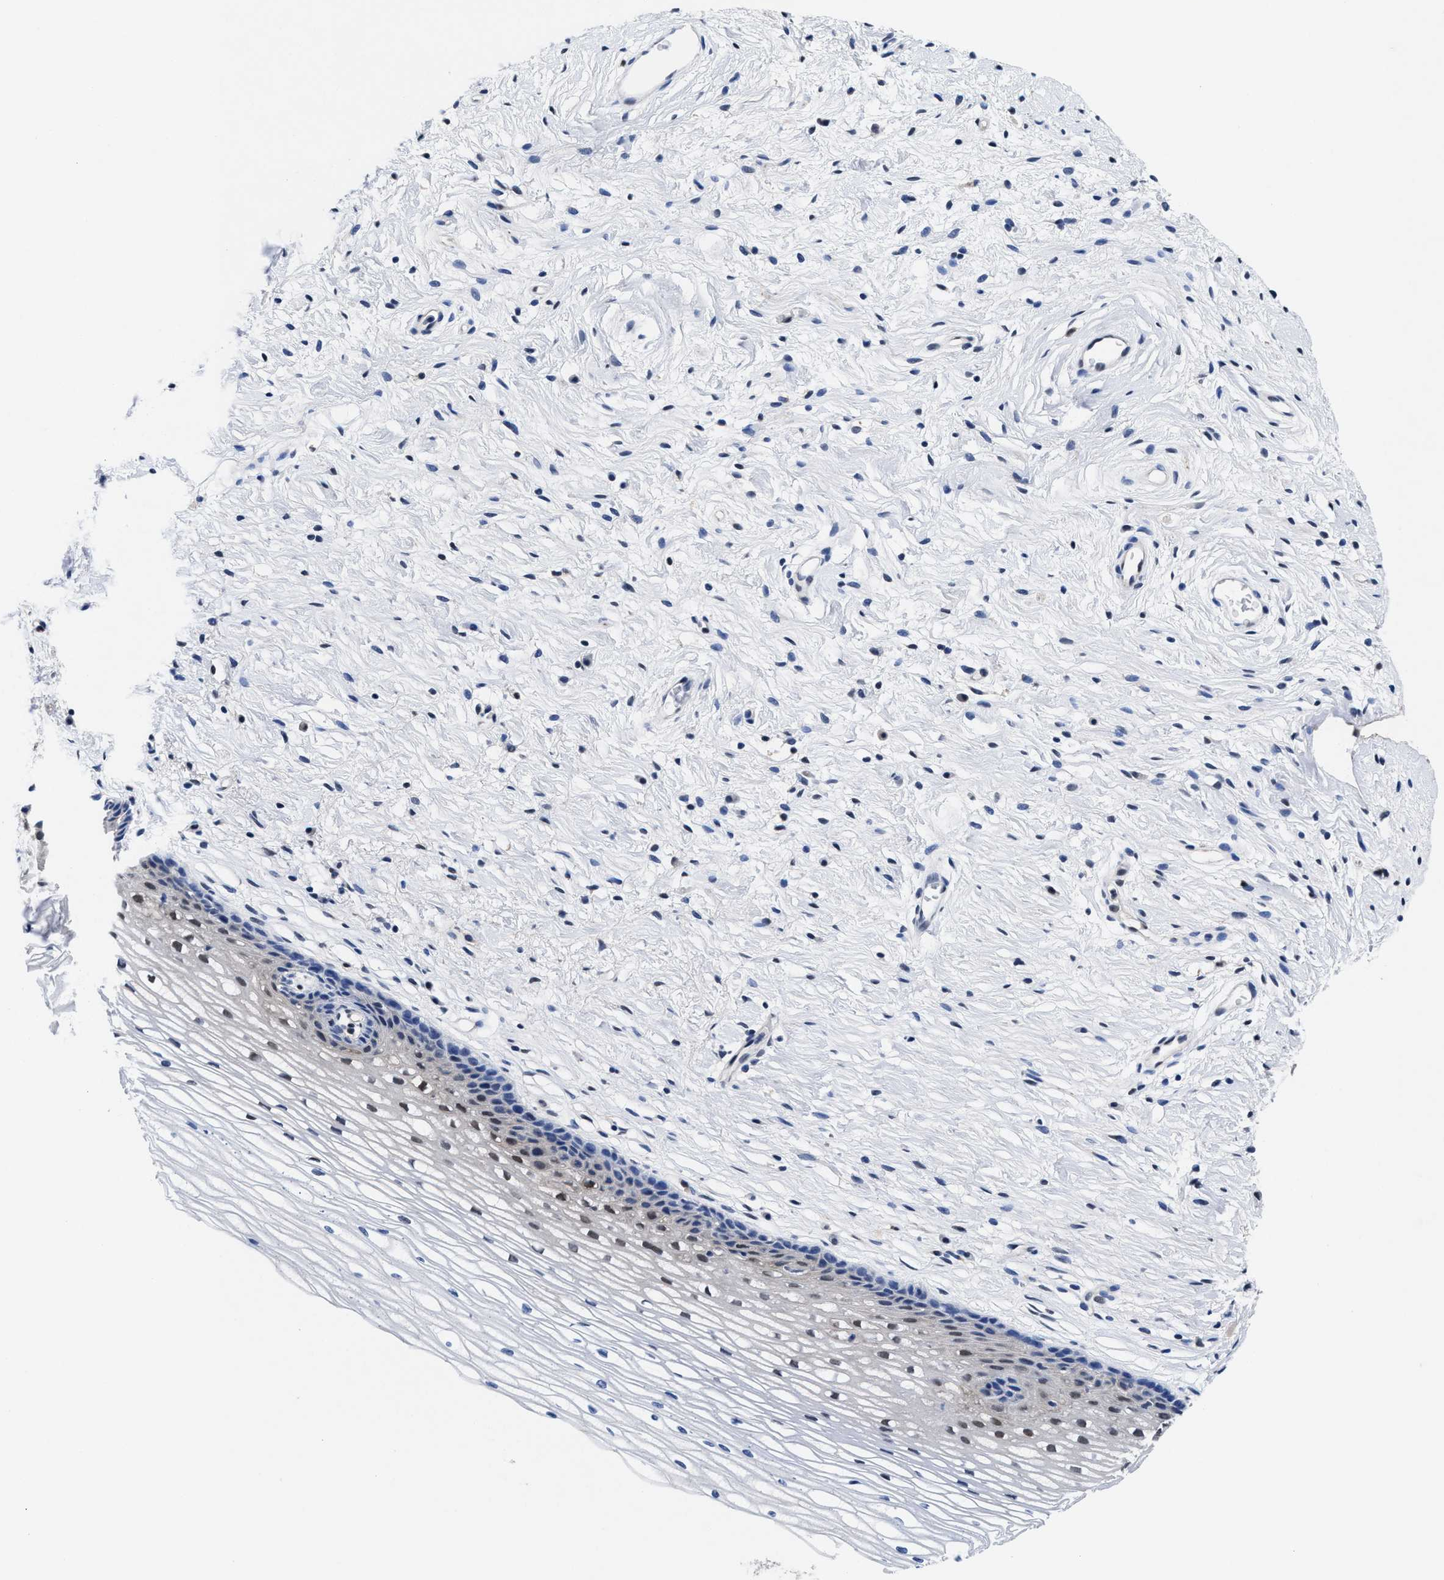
{"staining": {"intensity": "negative", "quantity": "none", "location": "none"}, "tissue": "cervix", "cell_type": "Glandular cells", "image_type": "normal", "snomed": [{"axis": "morphology", "description": "Normal tissue, NOS"}, {"axis": "topography", "description": "Cervix"}], "caption": "Benign cervix was stained to show a protein in brown. There is no significant staining in glandular cells. Nuclei are stained in blue.", "gene": "ACLY", "patient": {"sex": "female", "age": 77}}